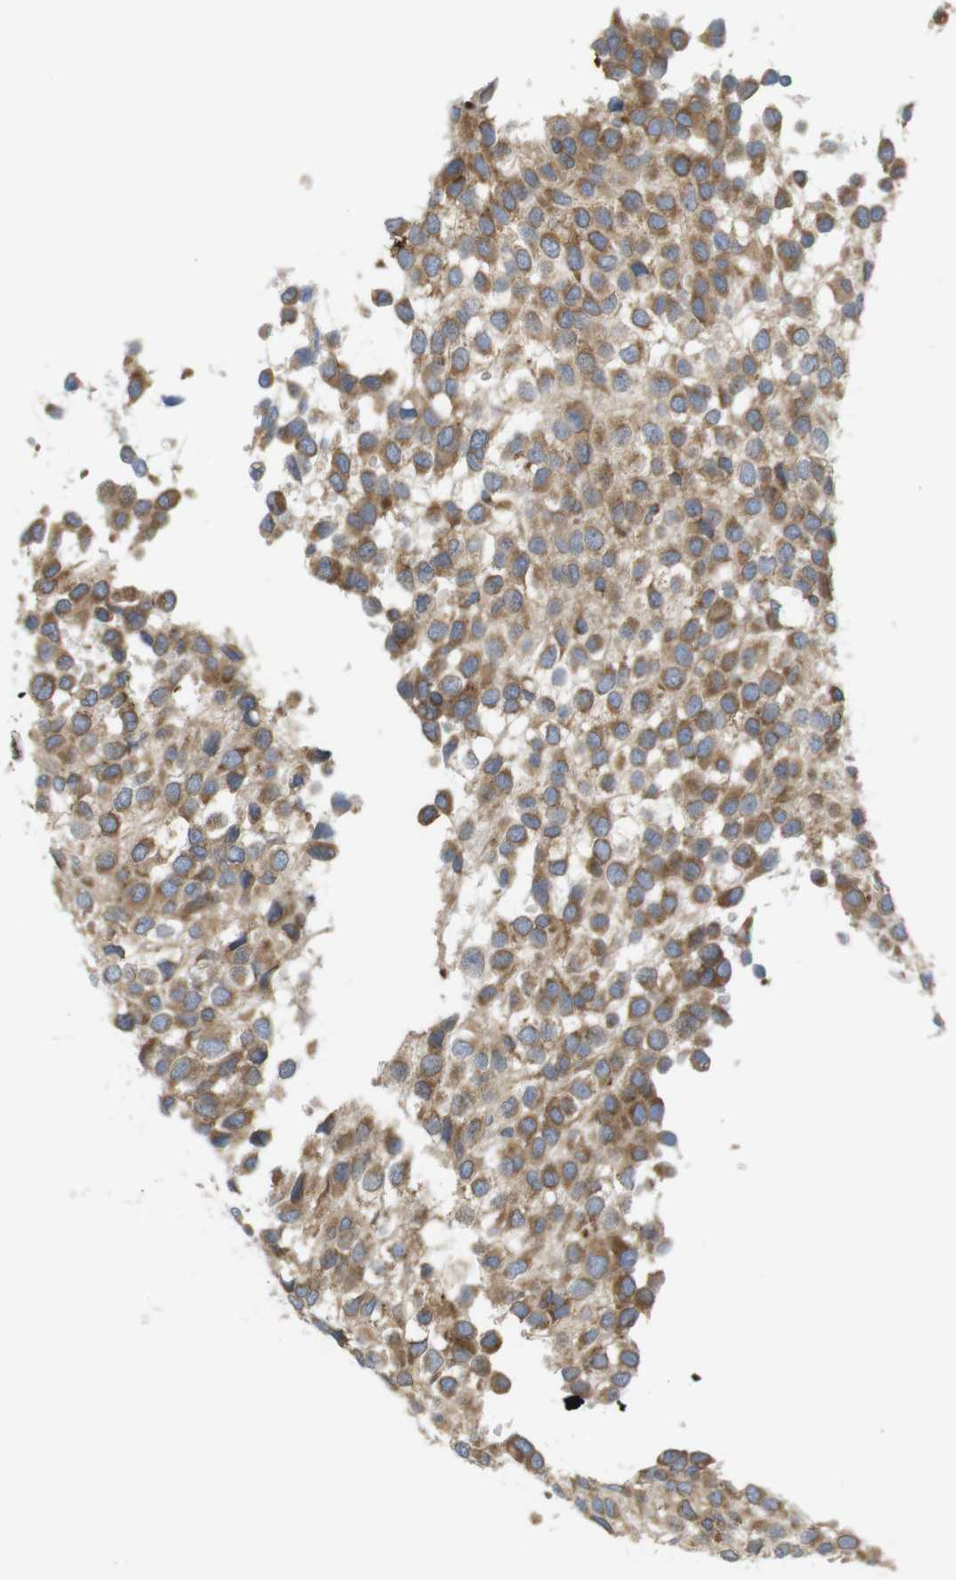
{"staining": {"intensity": "moderate", "quantity": ">75%", "location": "cytoplasmic/membranous"}, "tissue": "glioma", "cell_type": "Tumor cells", "image_type": "cancer", "snomed": [{"axis": "morphology", "description": "Glioma, malignant, High grade"}, {"axis": "topography", "description": "Brain"}], "caption": "This histopathology image exhibits glioma stained with IHC to label a protein in brown. The cytoplasmic/membranous of tumor cells show moderate positivity for the protein. Nuclei are counter-stained blue.", "gene": "PCNX2", "patient": {"sex": "male", "age": 32}}